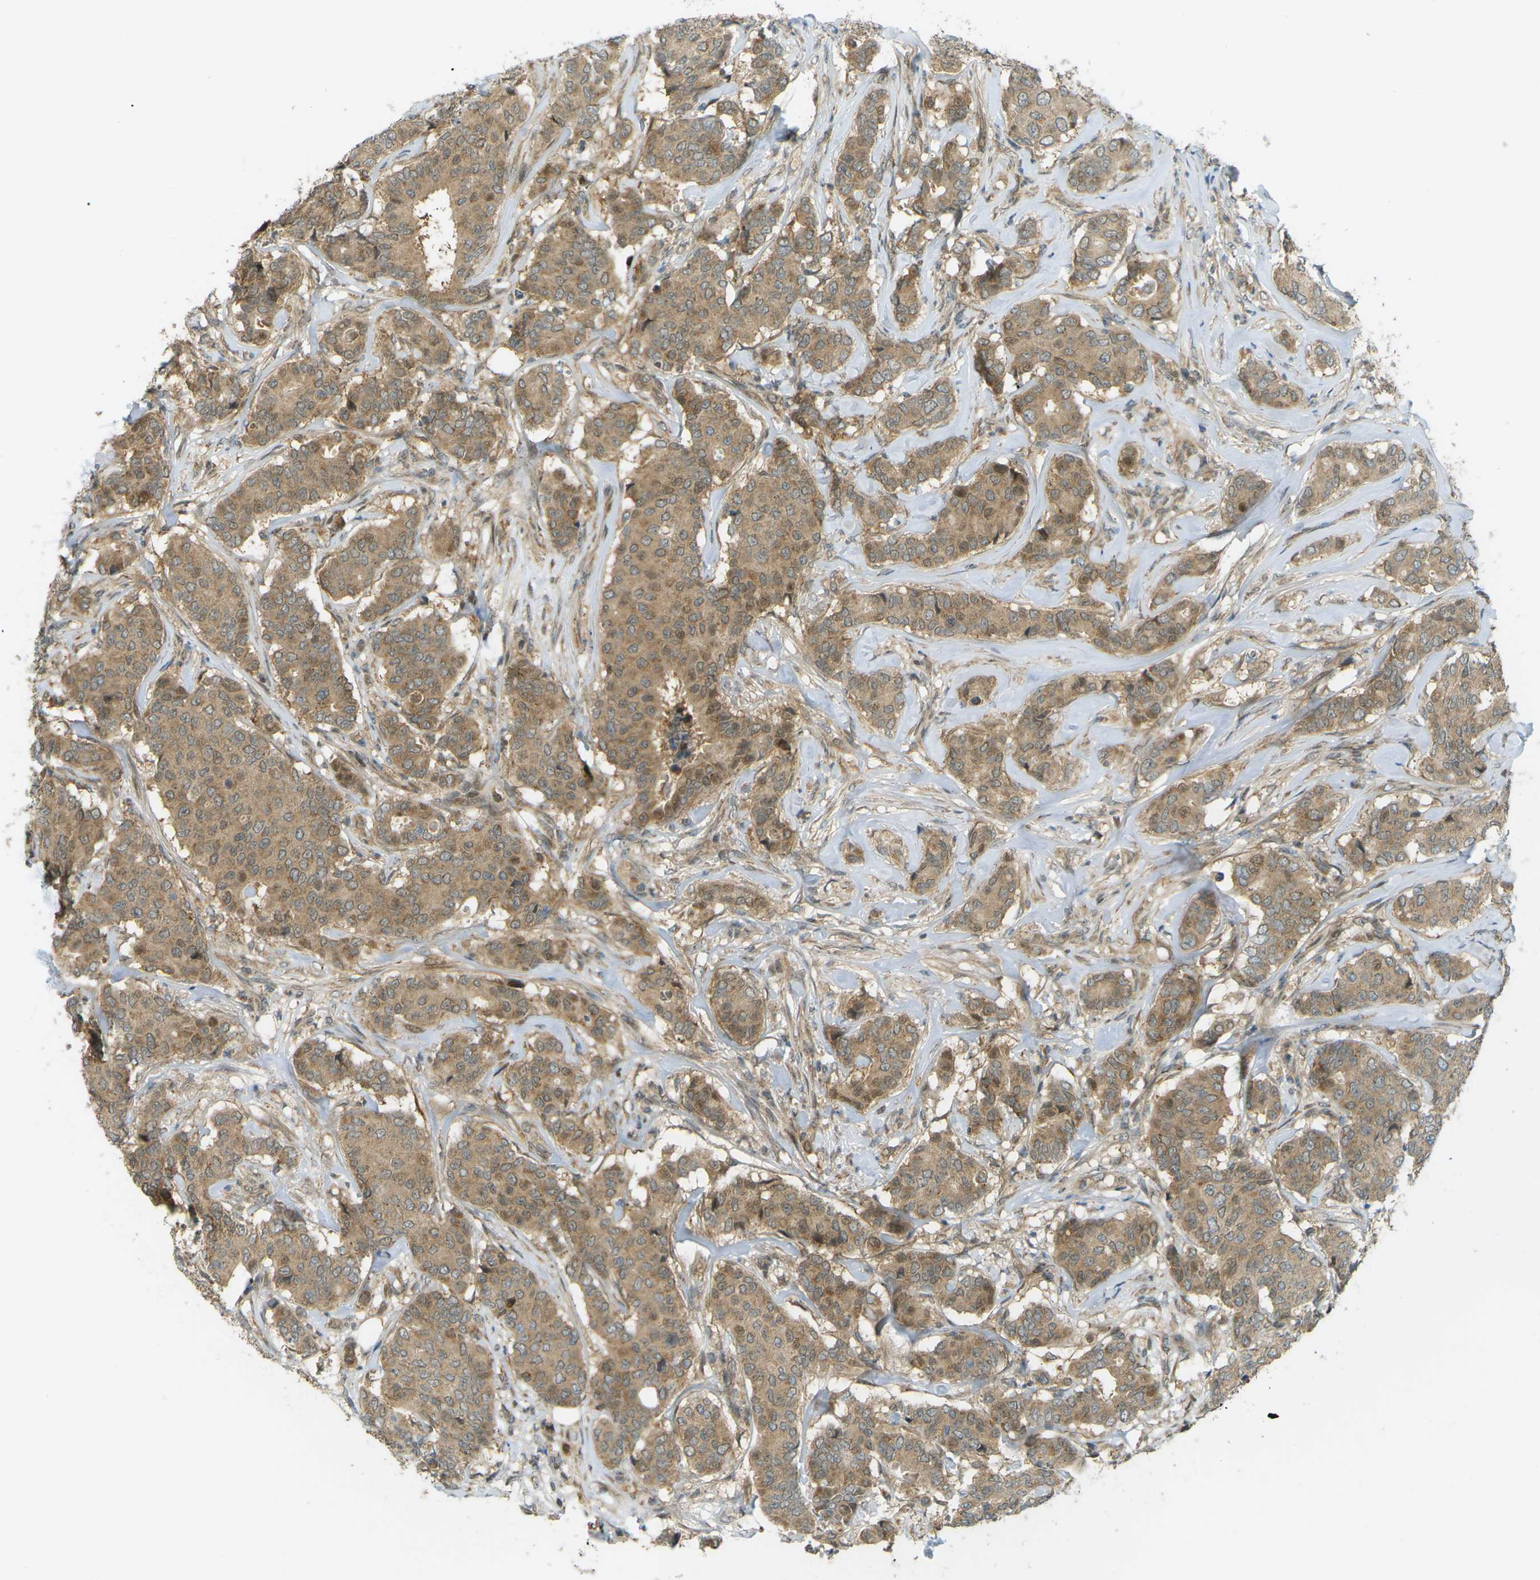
{"staining": {"intensity": "moderate", "quantity": ">75%", "location": "cytoplasmic/membranous"}, "tissue": "breast cancer", "cell_type": "Tumor cells", "image_type": "cancer", "snomed": [{"axis": "morphology", "description": "Duct carcinoma"}, {"axis": "topography", "description": "Breast"}], "caption": "Breast infiltrating ductal carcinoma stained with DAB (3,3'-diaminobenzidine) IHC exhibits medium levels of moderate cytoplasmic/membranous expression in approximately >75% of tumor cells.", "gene": "CCDC186", "patient": {"sex": "female", "age": 75}}